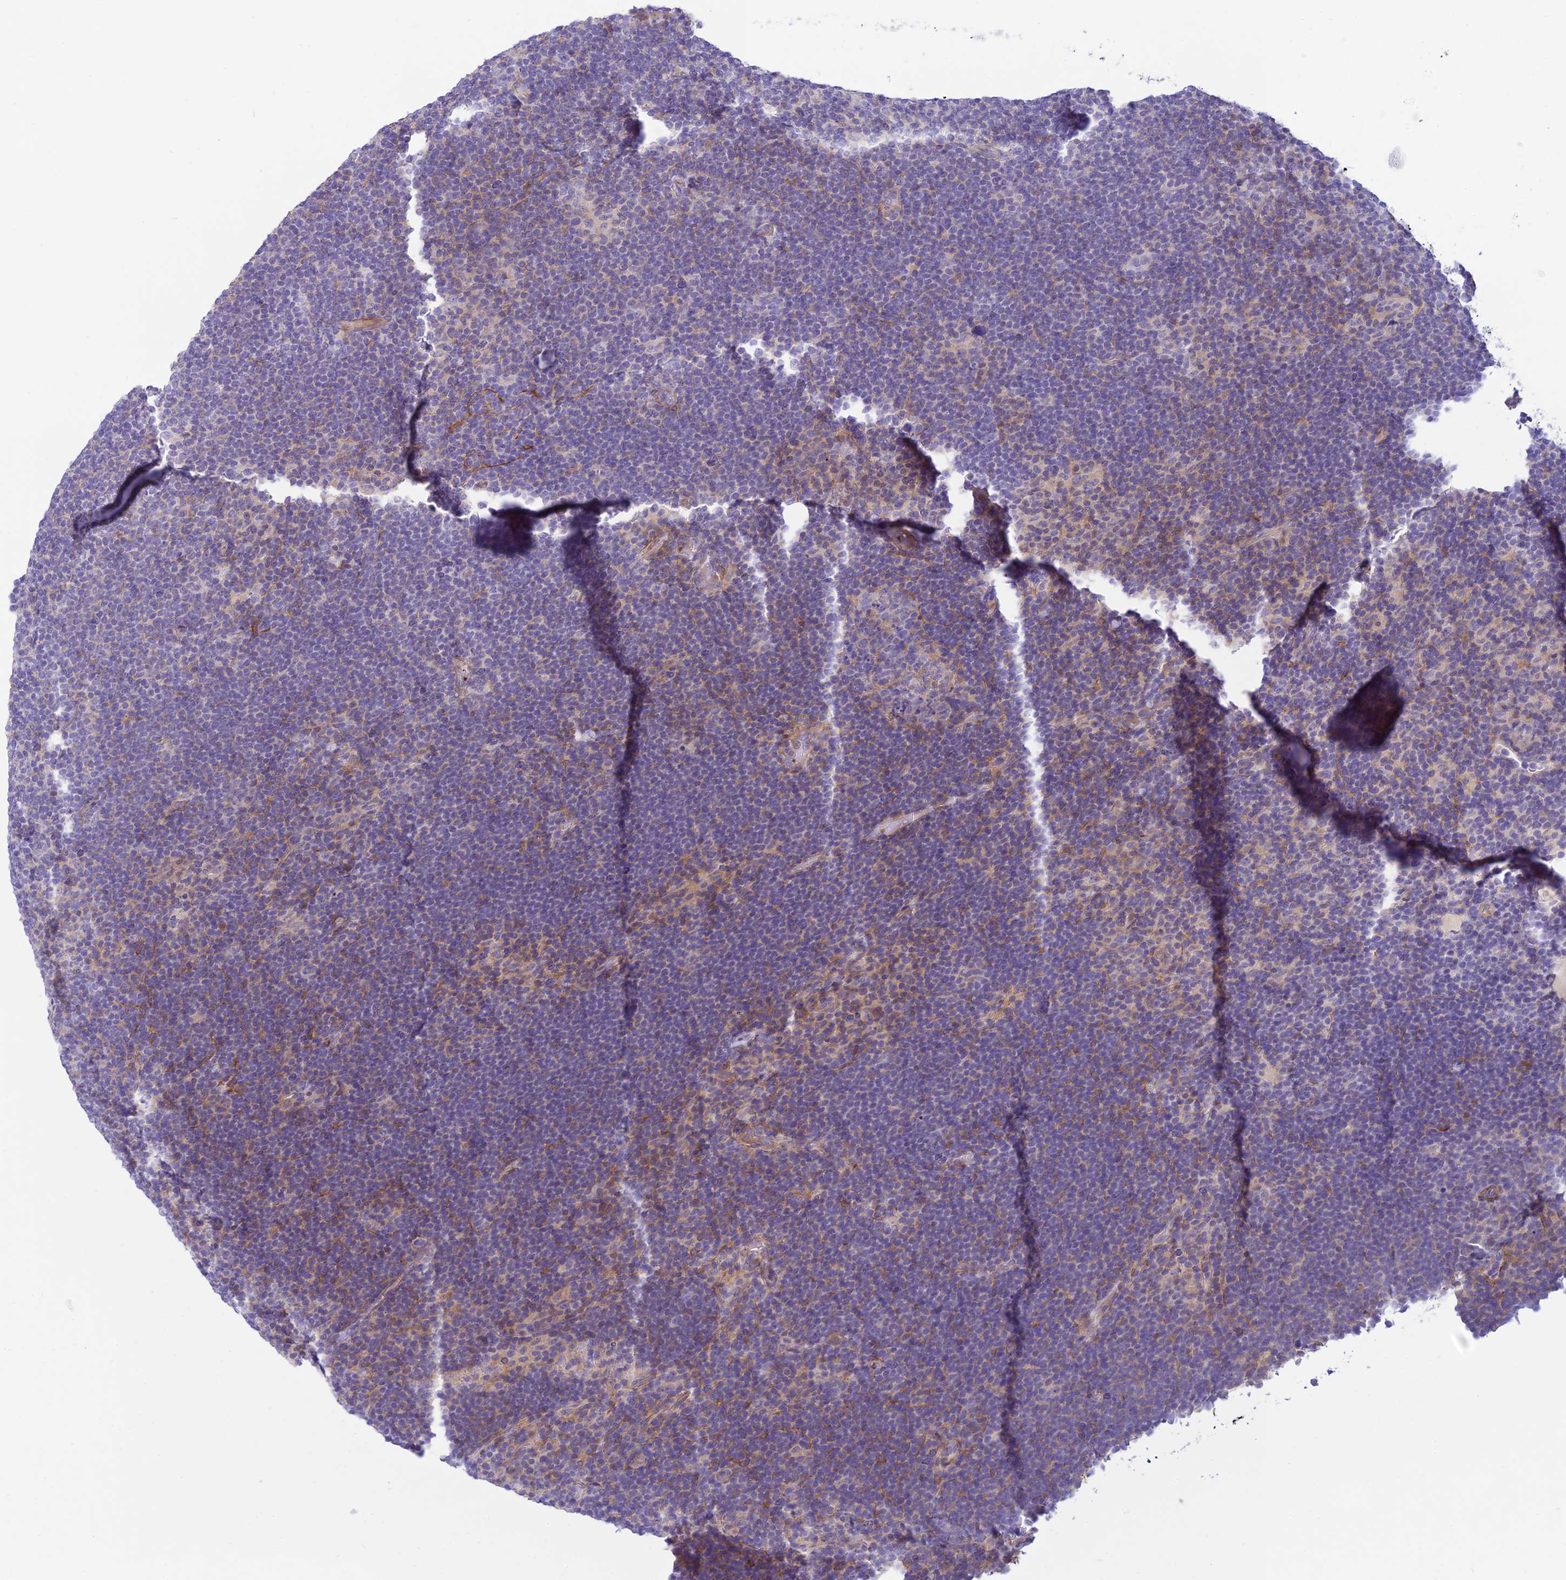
{"staining": {"intensity": "negative", "quantity": "none", "location": "none"}, "tissue": "lymphoma", "cell_type": "Tumor cells", "image_type": "cancer", "snomed": [{"axis": "morphology", "description": "Hodgkin's disease, NOS"}, {"axis": "topography", "description": "Lymph node"}], "caption": "IHC of human lymphoma reveals no positivity in tumor cells.", "gene": "FBXW4", "patient": {"sex": "female", "age": 57}}